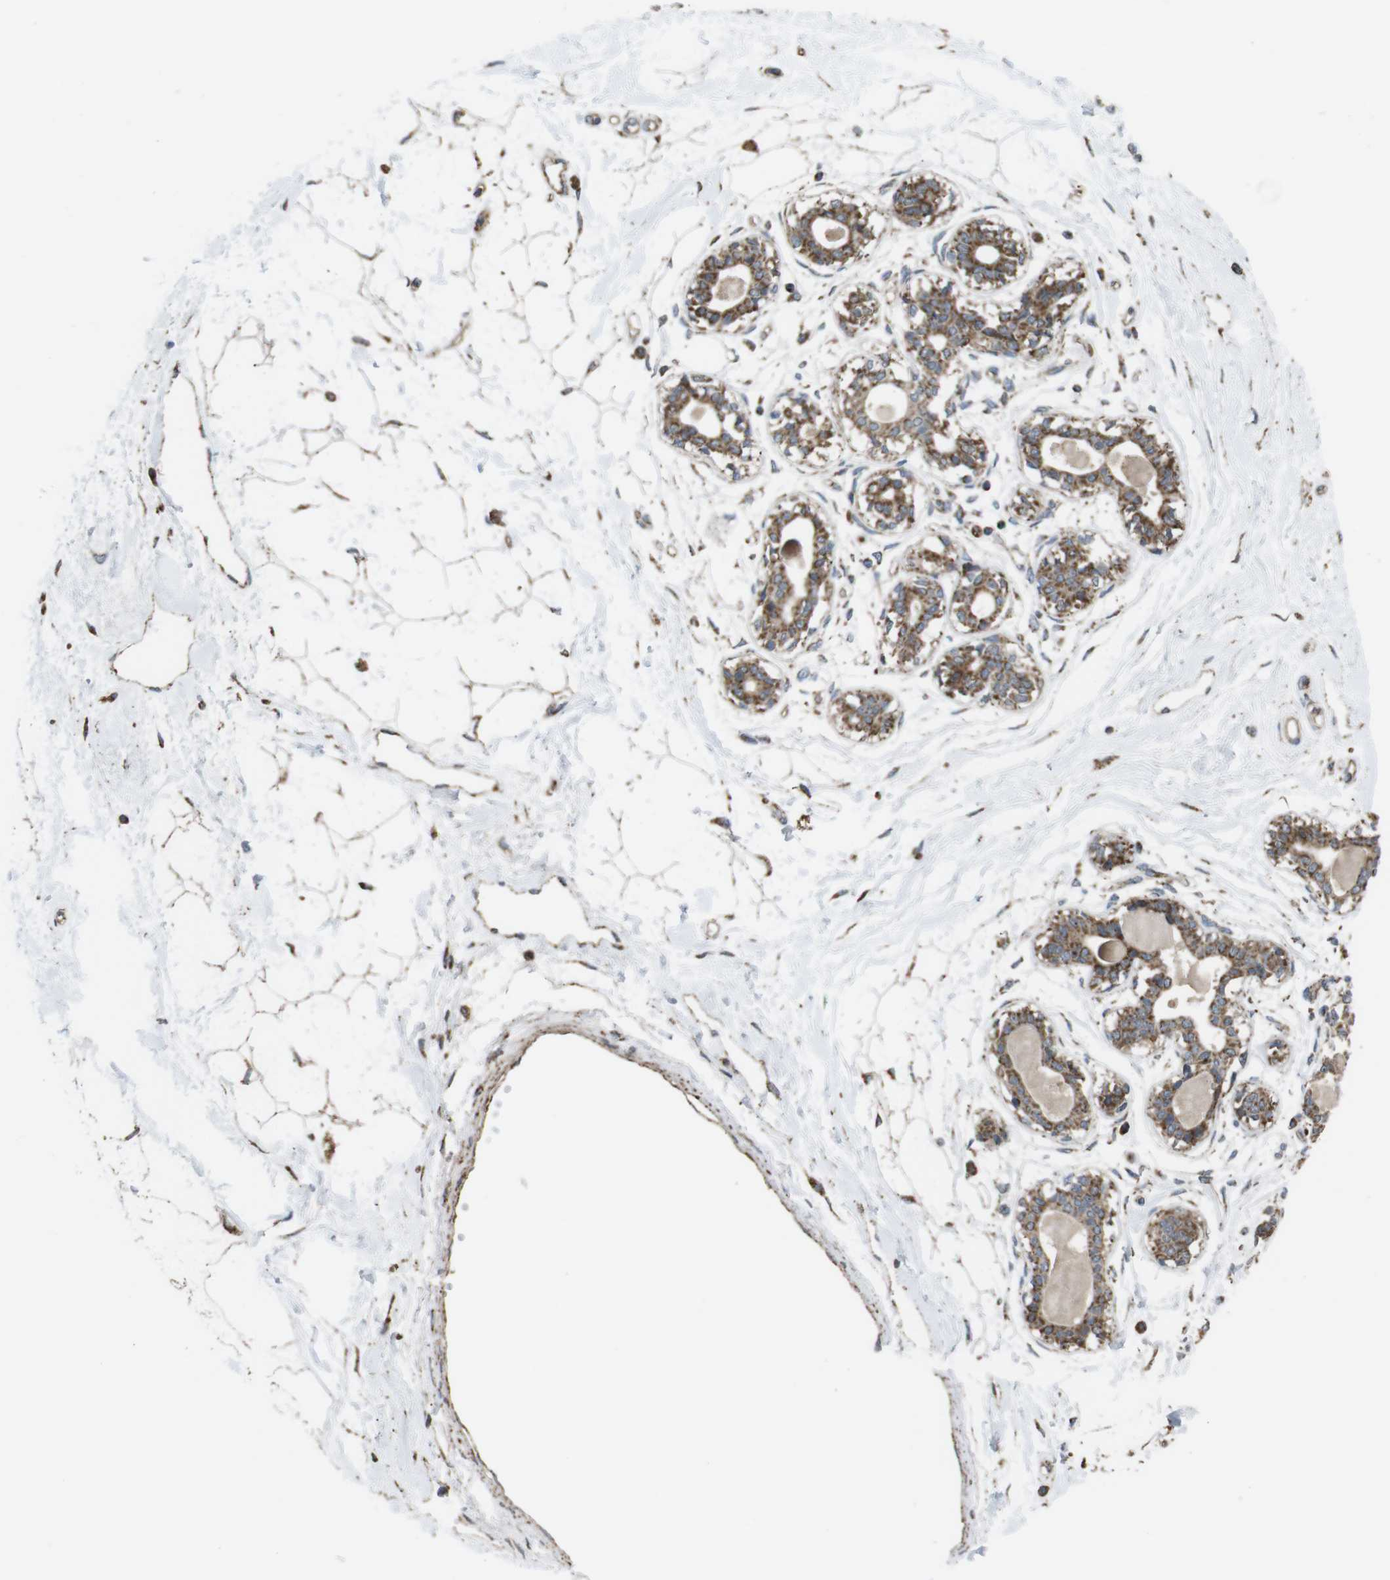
{"staining": {"intensity": "moderate", "quantity": ">75%", "location": "cytoplasmic/membranous"}, "tissue": "breast", "cell_type": "Adipocytes", "image_type": "normal", "snomed": [{"axis": "morphology", "description": "Normal tissue, NOS"}, {"axis": "topography", "description": "Breast"}], "caption": "IHC staining of normal breast, which exhibits medium levels of moderate cytoplasmic/membranous positivity in approximately >75% of adipocytes indicating moderate cytoplasmic/membranous protein expression. The staining was performed using DAB (brown) for protein detection and nuclei were counterstained in hematoxylin (blue).", "gene": "GIMAP8", "patient": {"sex": "female", "age": 45}}